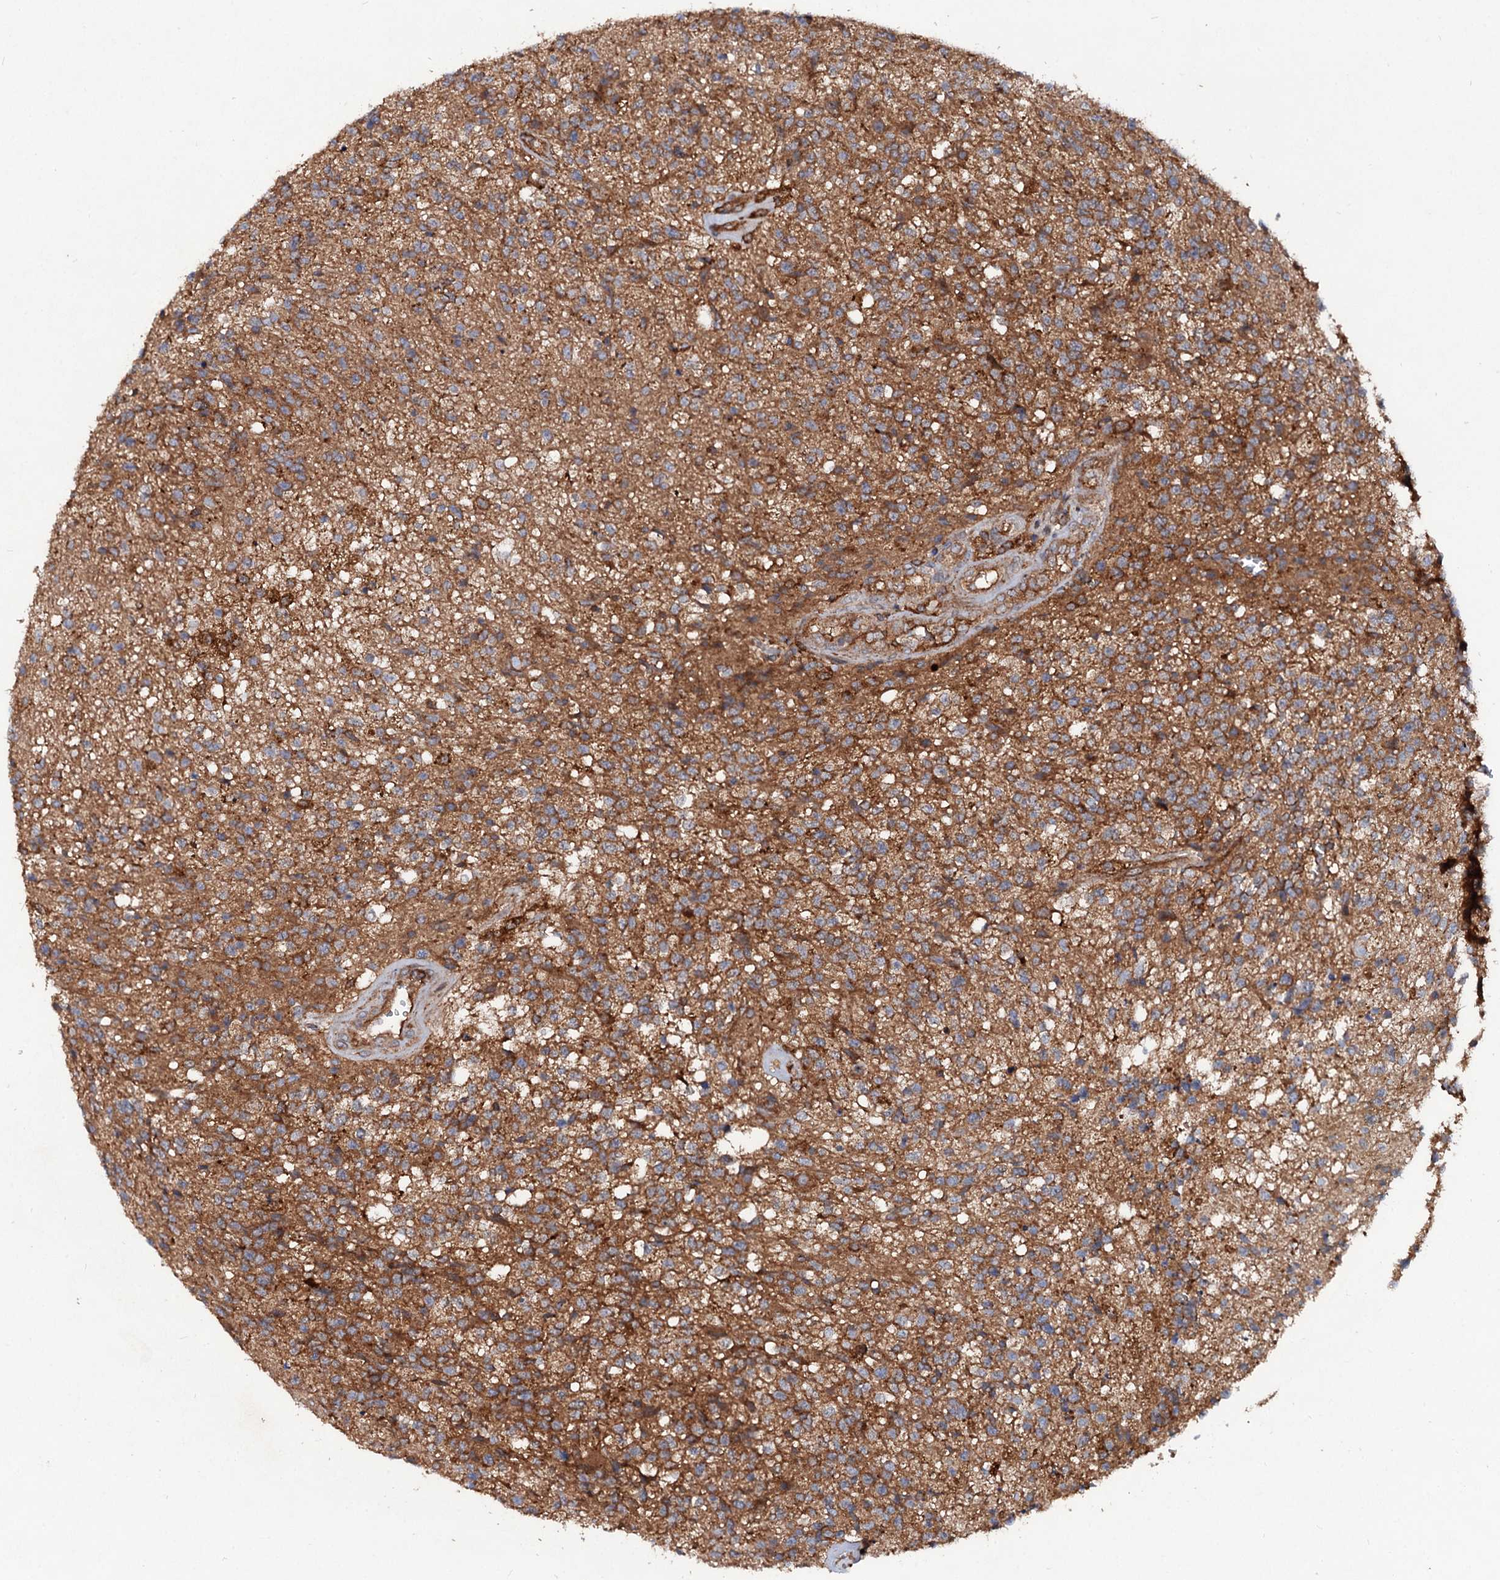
{"staining": {"intensity": "moderate", "quantity": ">75%", "location": "cytoplasmic/membranous"}, "tissue": "glioma", "cell_type": "Tumor cells", "image_type": "cancer", "snomed": [{"axis": "morphology", "description": "Glioma, malignant, High grade"}, {"axis": "topography", "description": "Brain"}], "caption": "Moderate cytoplasmic/membranous staining for a protein is seen in about >75% of tumor cells of malignant glioma (high-grade) using immunohistochemistry.", "gene": "VPS29", "patient": {"sex": "male", "age": 56}}